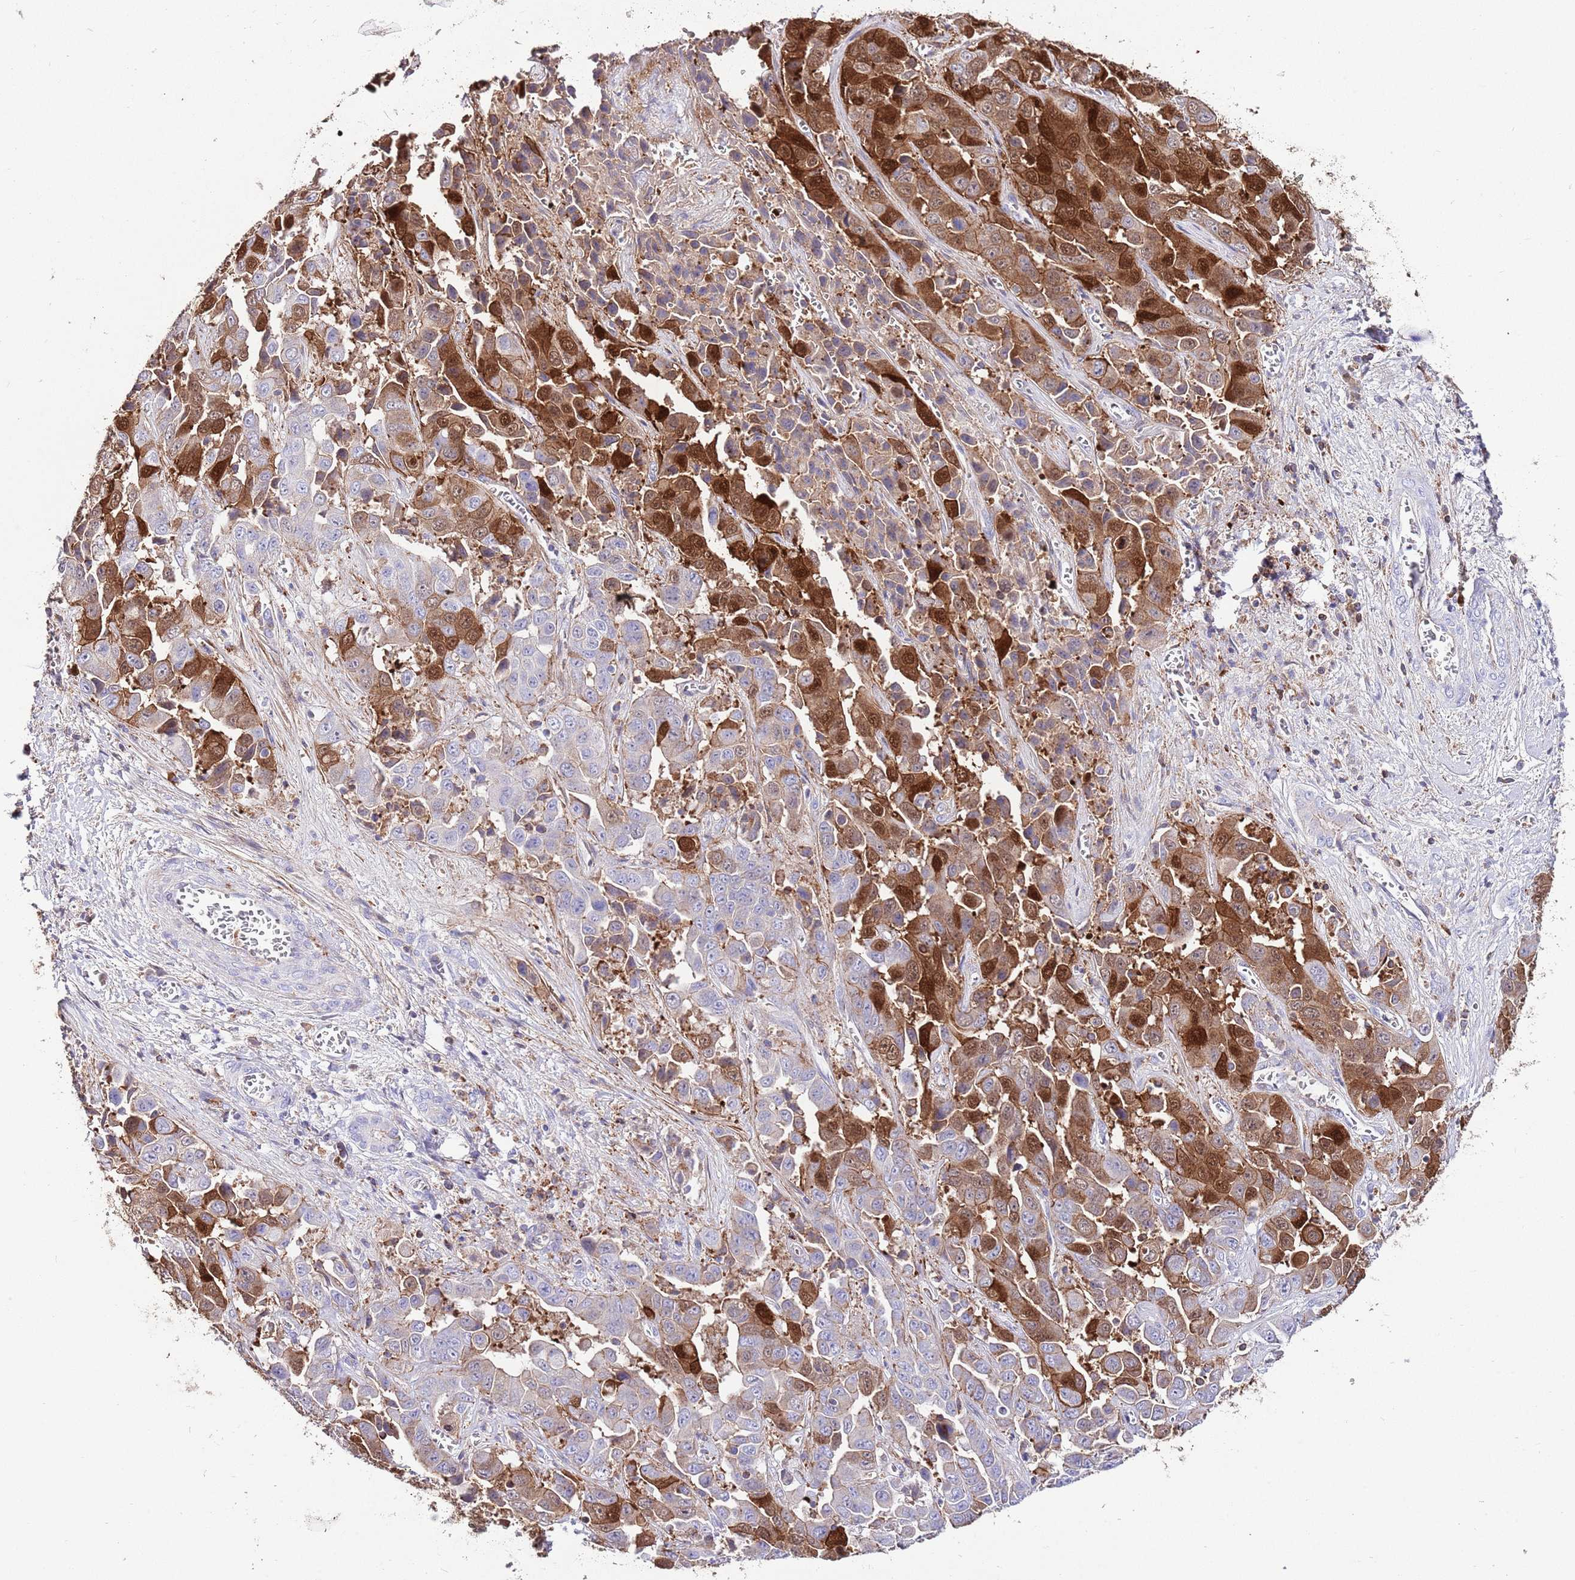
{"staining": {"intensity": "strong", "quantity": "25%-75%", "location": "cytoplasmic/membranous,nuclear"}, "tissue": "liver cancer", "cell_type": "Tumor cells", "image_type": "cancer", "snomed": [{"axis": "morphology", "description": "Cholangiocarcinoma"}, {"axis": "topography", "description": "Liver"}], "caption": "Human liver cancer stained for a protein (brown) shows strong cytoplasmic/membranous and nuclear positive expression in approximately 25%-75% of tumor cells.", "gene": "ALDH3A1", "patient": {"sex": "female", "age": 52}}